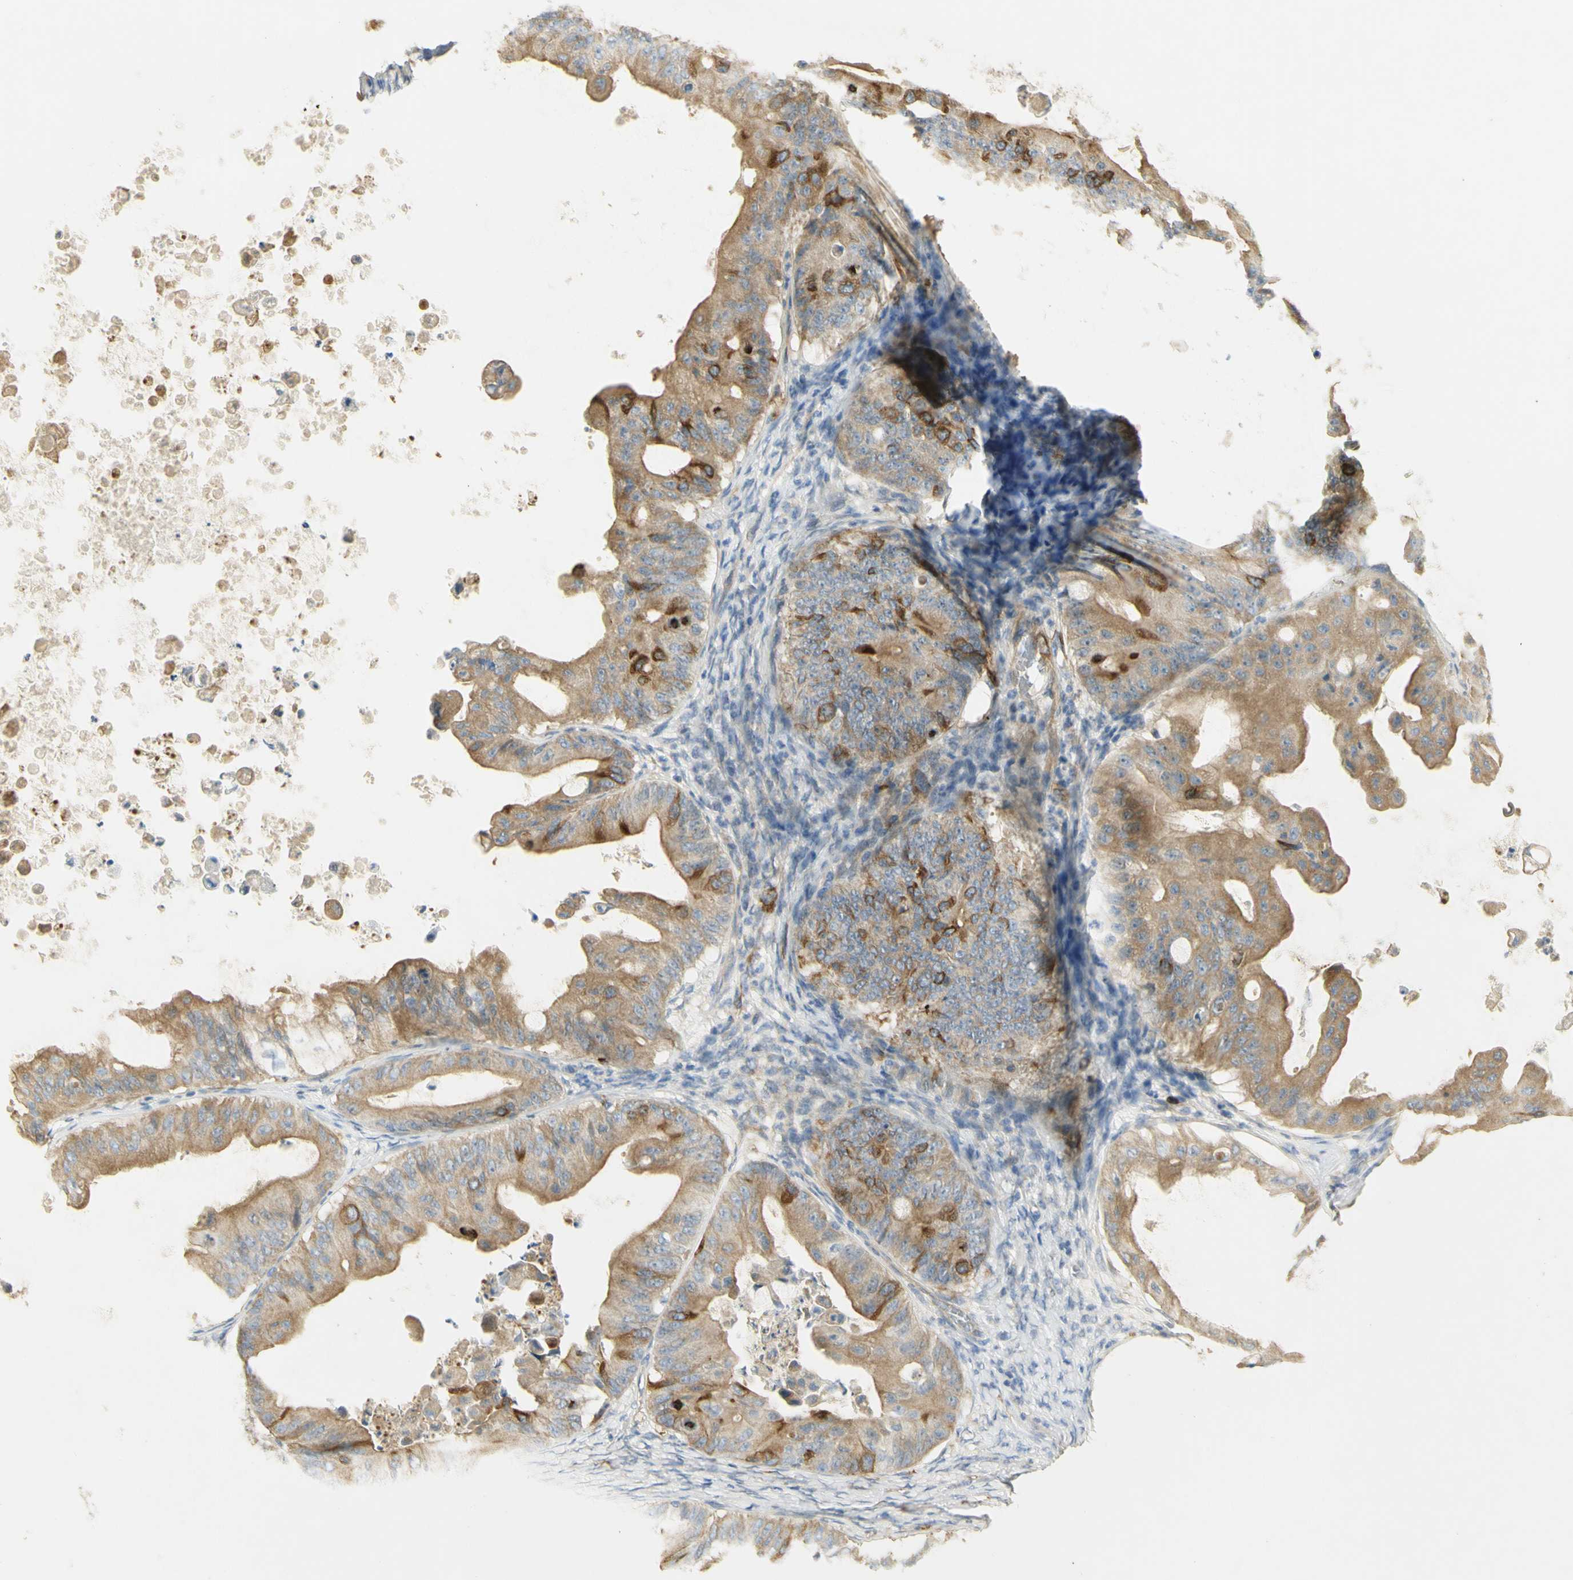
{"staining": {"intensity": "moderate", "quantity": ">75%", "location": "cytoplasmic/membranous"}, "tissue": "ovarian cancer", "cell_type": "Tumor cells", "image_type": "cancer", "snomed": [{"axis": "morphology", "description": "Cystadenocarcinoma, mucinous, NOS"}, {"axis": "topography", "description": "Ovary"}], "caption": "IHC of human ovarian cancer (mucinous cystadenocarcinoma) shows medium levels of moderate cytoplasmic/membranous expression in approximately >75% of tumor cells. (IHC, brightfield microscopy, high magnification).", "gene": "KIF11", "patient": {"sex": "female", "age": 37}}